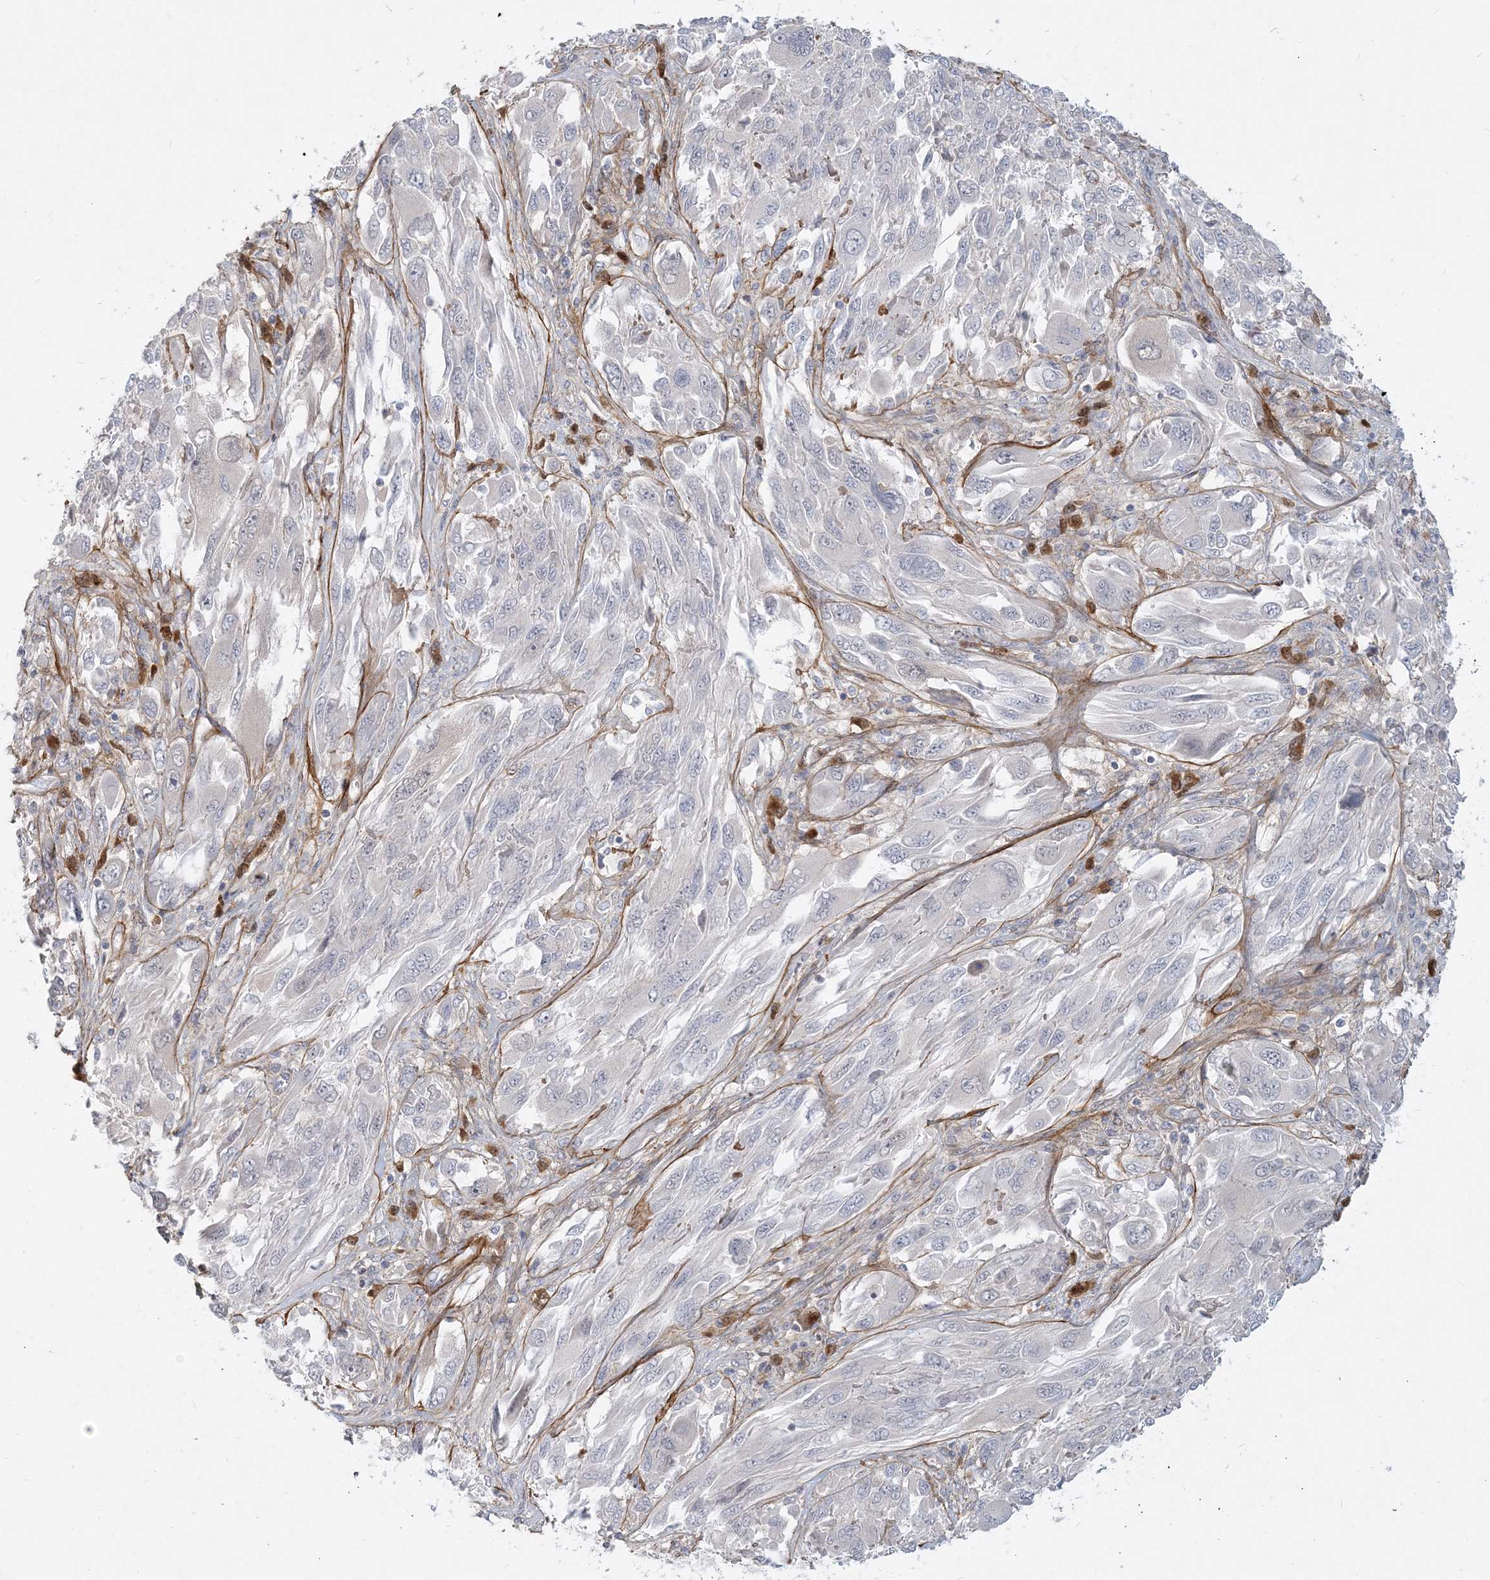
{"staining": {"intensity": "negative", "quantity": "none", "location": "none"}, "tissue": "melanoma", "cell_type": "Tumor cells", "image_type": "cancer", "snomed": [{"axis": "morphology", "description": "Malignant melanoma, NOS"}, {"axis": "topography", "description": "Skin"}], "caption": "The histopathology image displays no significant expression in tumor cells of melanoma. (Stains: DAB (3,3'-diaminobenzidine) IHC with hematoxylin counter stain, Microscopy: brightfield microscopy at high magnification).", "gene": "GMPPA", "patient": {"sex": "female", "age": 91}}